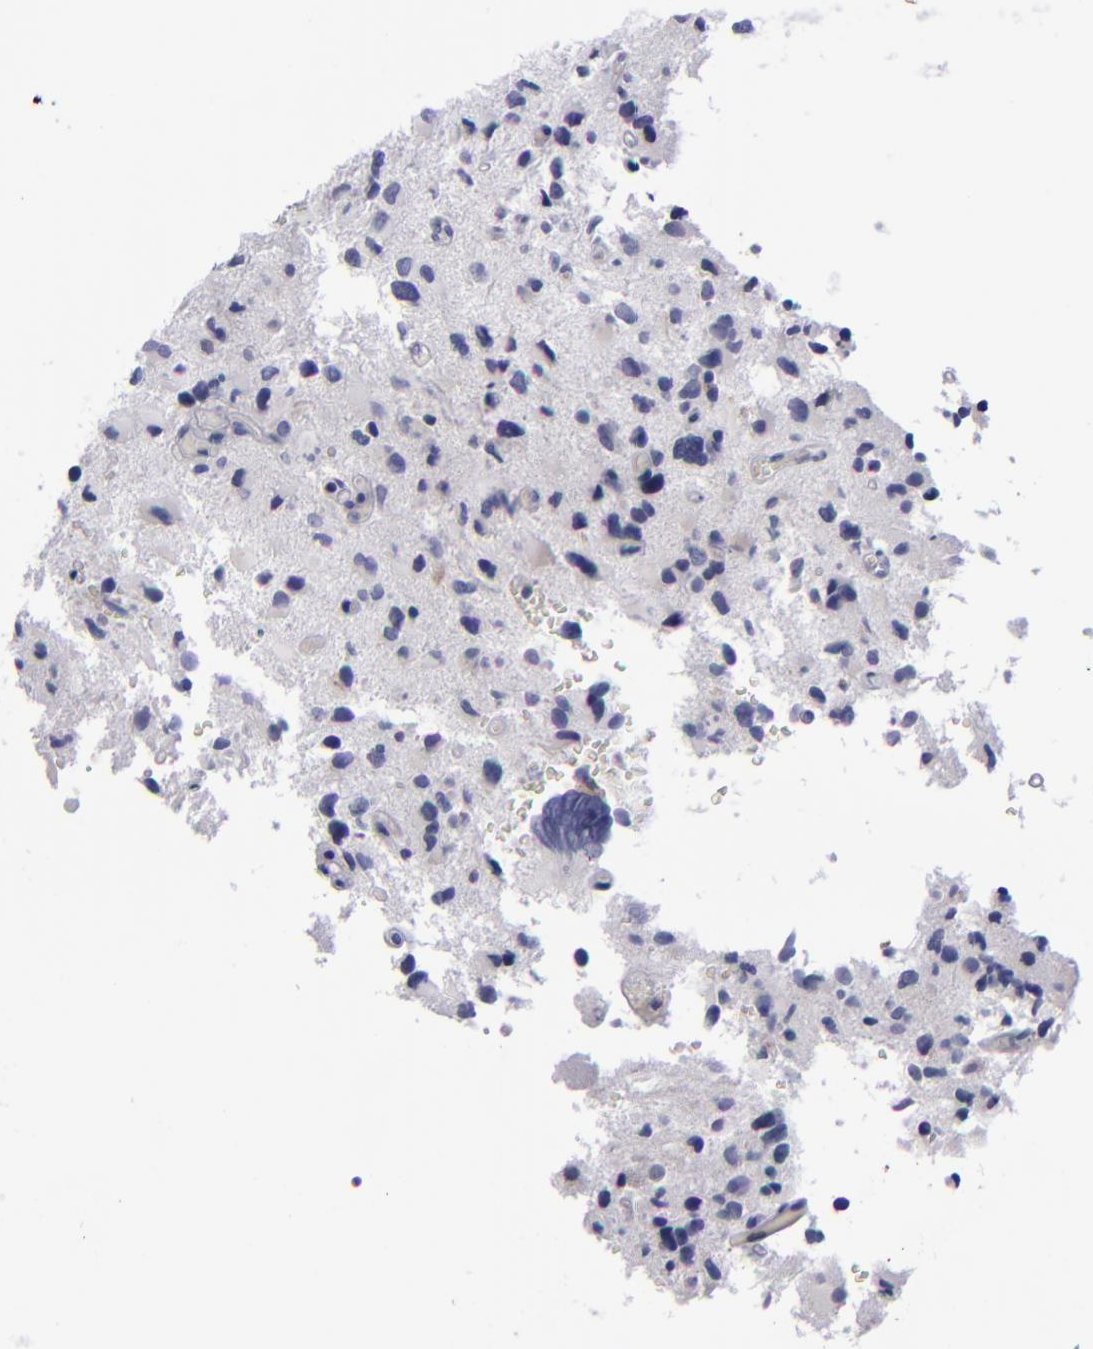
{"staining": {"intensity": "negative", "quantity": "none", "location": "none"}, "tissue": "glioma", "cell_type": "Tumor cells", "image_type": "cancer", "snomed": [{"axis": "morphology", "description": "Glioma, malignant, High grade"}, {"axis": "topography", "description": "Brain"}], "caption": "DAB immunohistochemical staining of malignant glioma (high-grade) exhibits no significant staining in tumor cells.", "gene": "AURKA", "patient": {"sex": "male", "age": 69}}